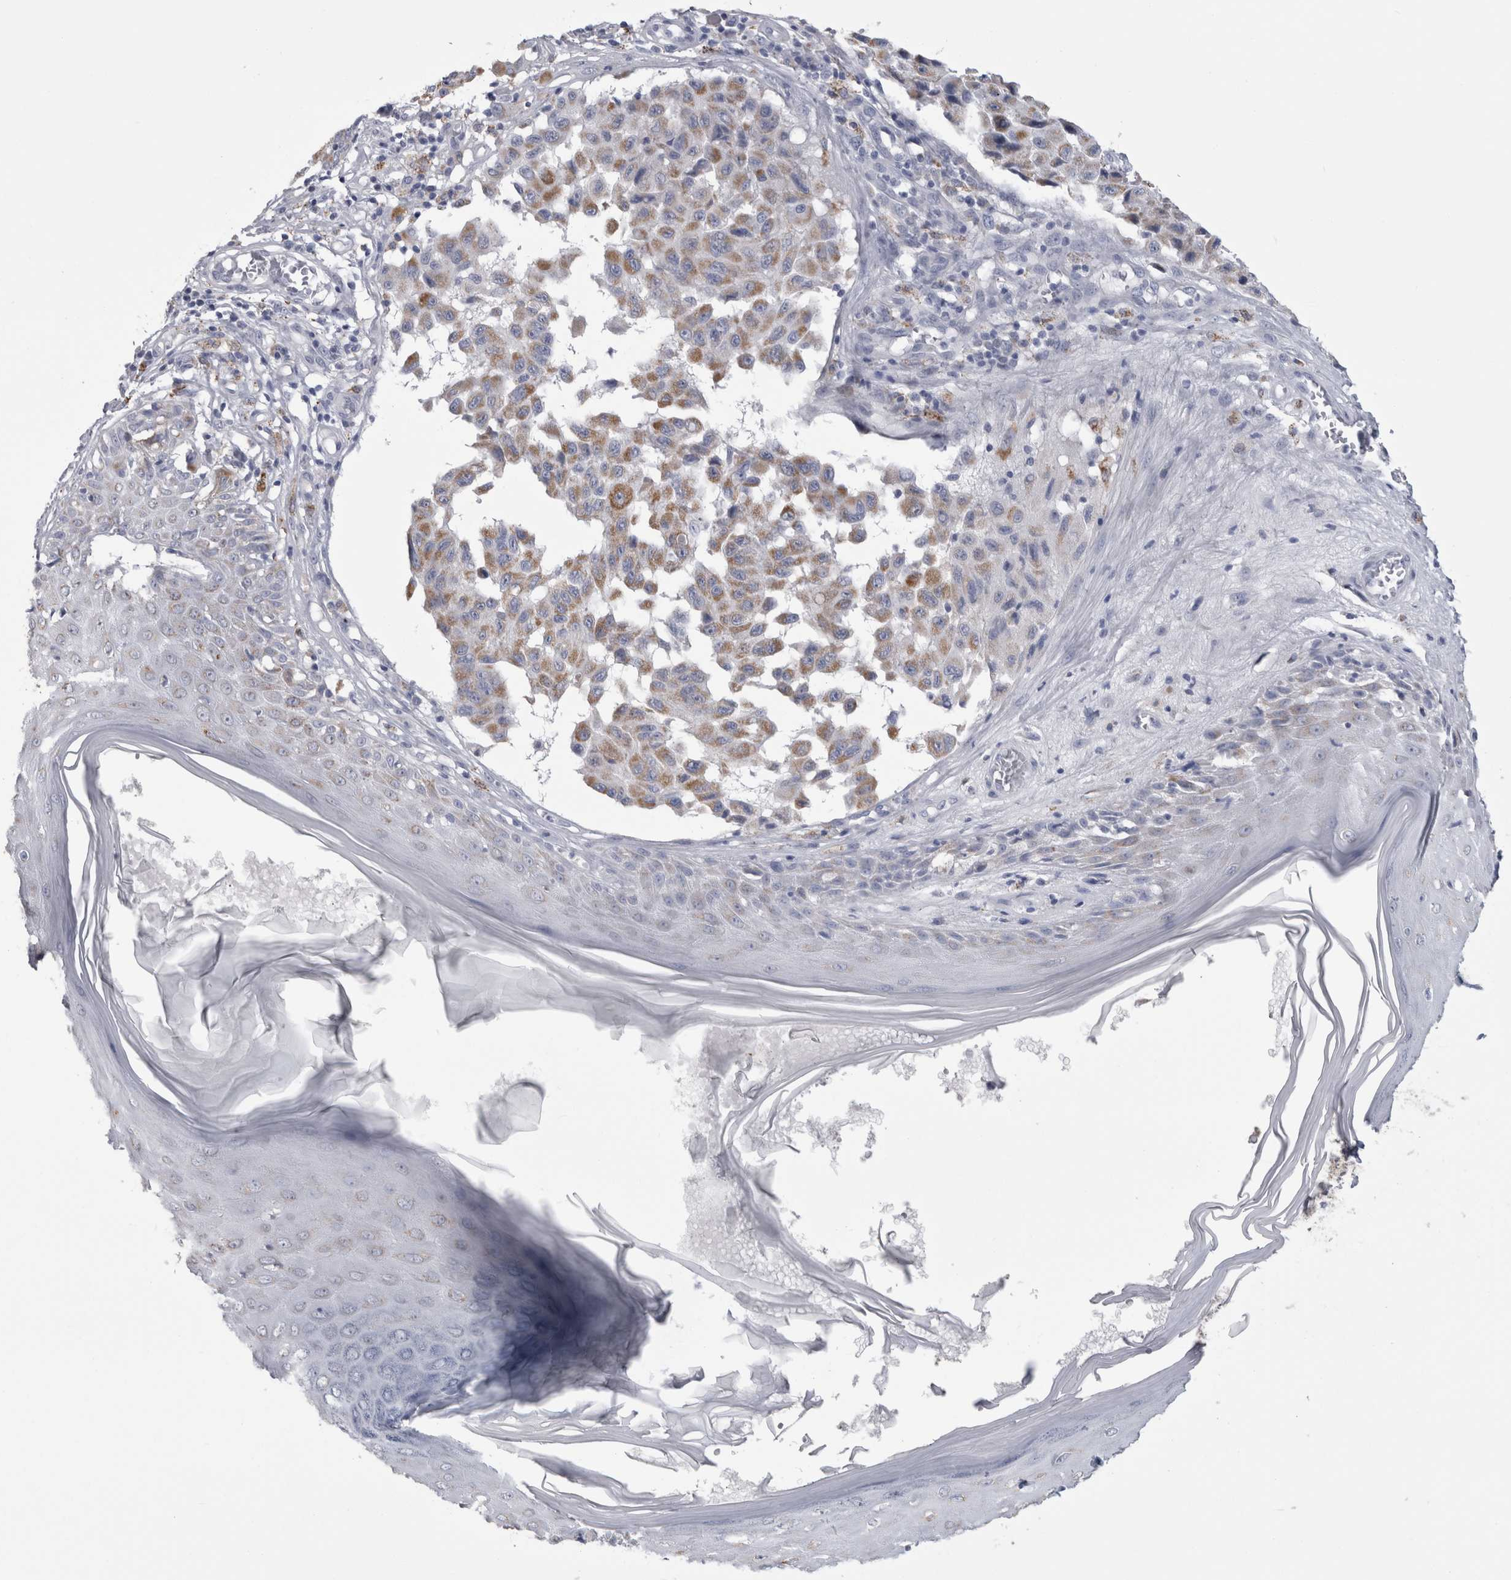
{"staining": {"intensity": "moderate", "quantity": ">75%", "location": "cytoplasmic/membranous"}, "tissue": "melanoma", "cell_type": "Tumor cells", "image_type": "cancer", "snomed": [{"axis": "morphology", "description": "Malignant melanoma, NOS"}, {"axis": "topography", "description": "Skin"}], "caption": "There is medium levels of moderate cytoplasmic/membranous positivity in tumor cells of malignant melanoma, as demonstrated by immunohistochemical staining (brown color).", "gene": "GATM", "patient": {"sex": "male", "age": 30}}